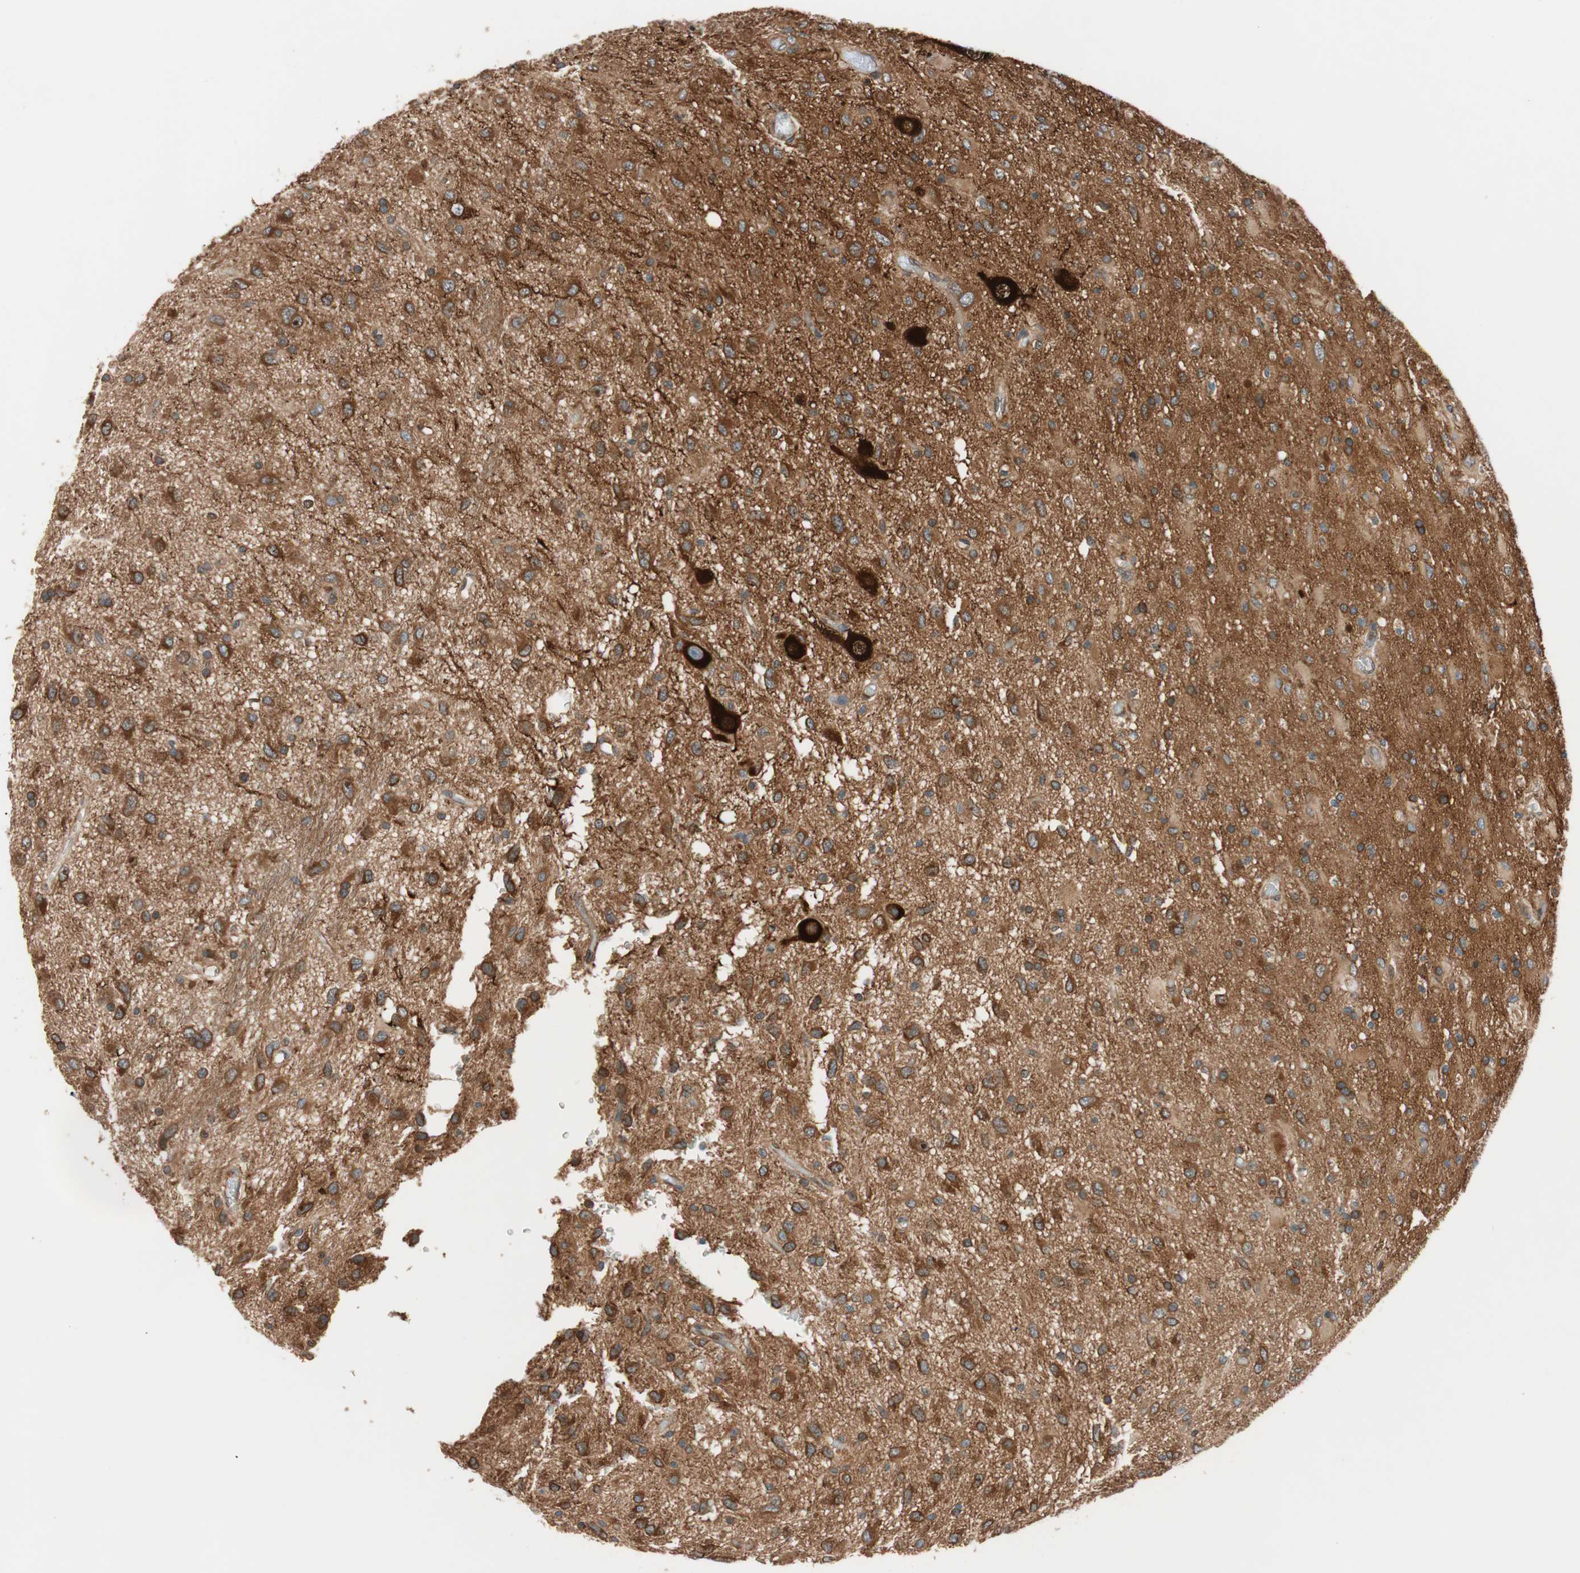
{"staining": {"intensity": "strong", "quantity": ">75%", "location": "cytoplasmic/membranous"}, "tissue": "glioma", "cell_type": "Tumor cells", "image_type": "cancer", "snomed": [{"axis": "morphology", "description": "Glioma, malignant, Low grade"}, {"axis": "topography", "description": "Brain"}], "caption": "The micrograph shows staining of malignant glioma (low-grade), revealing strong cytoplasmic/membranous protein expression (brown color) within tumor cells.", "gene": "WASL", "patient": {"sex": "male", "age": 77}}